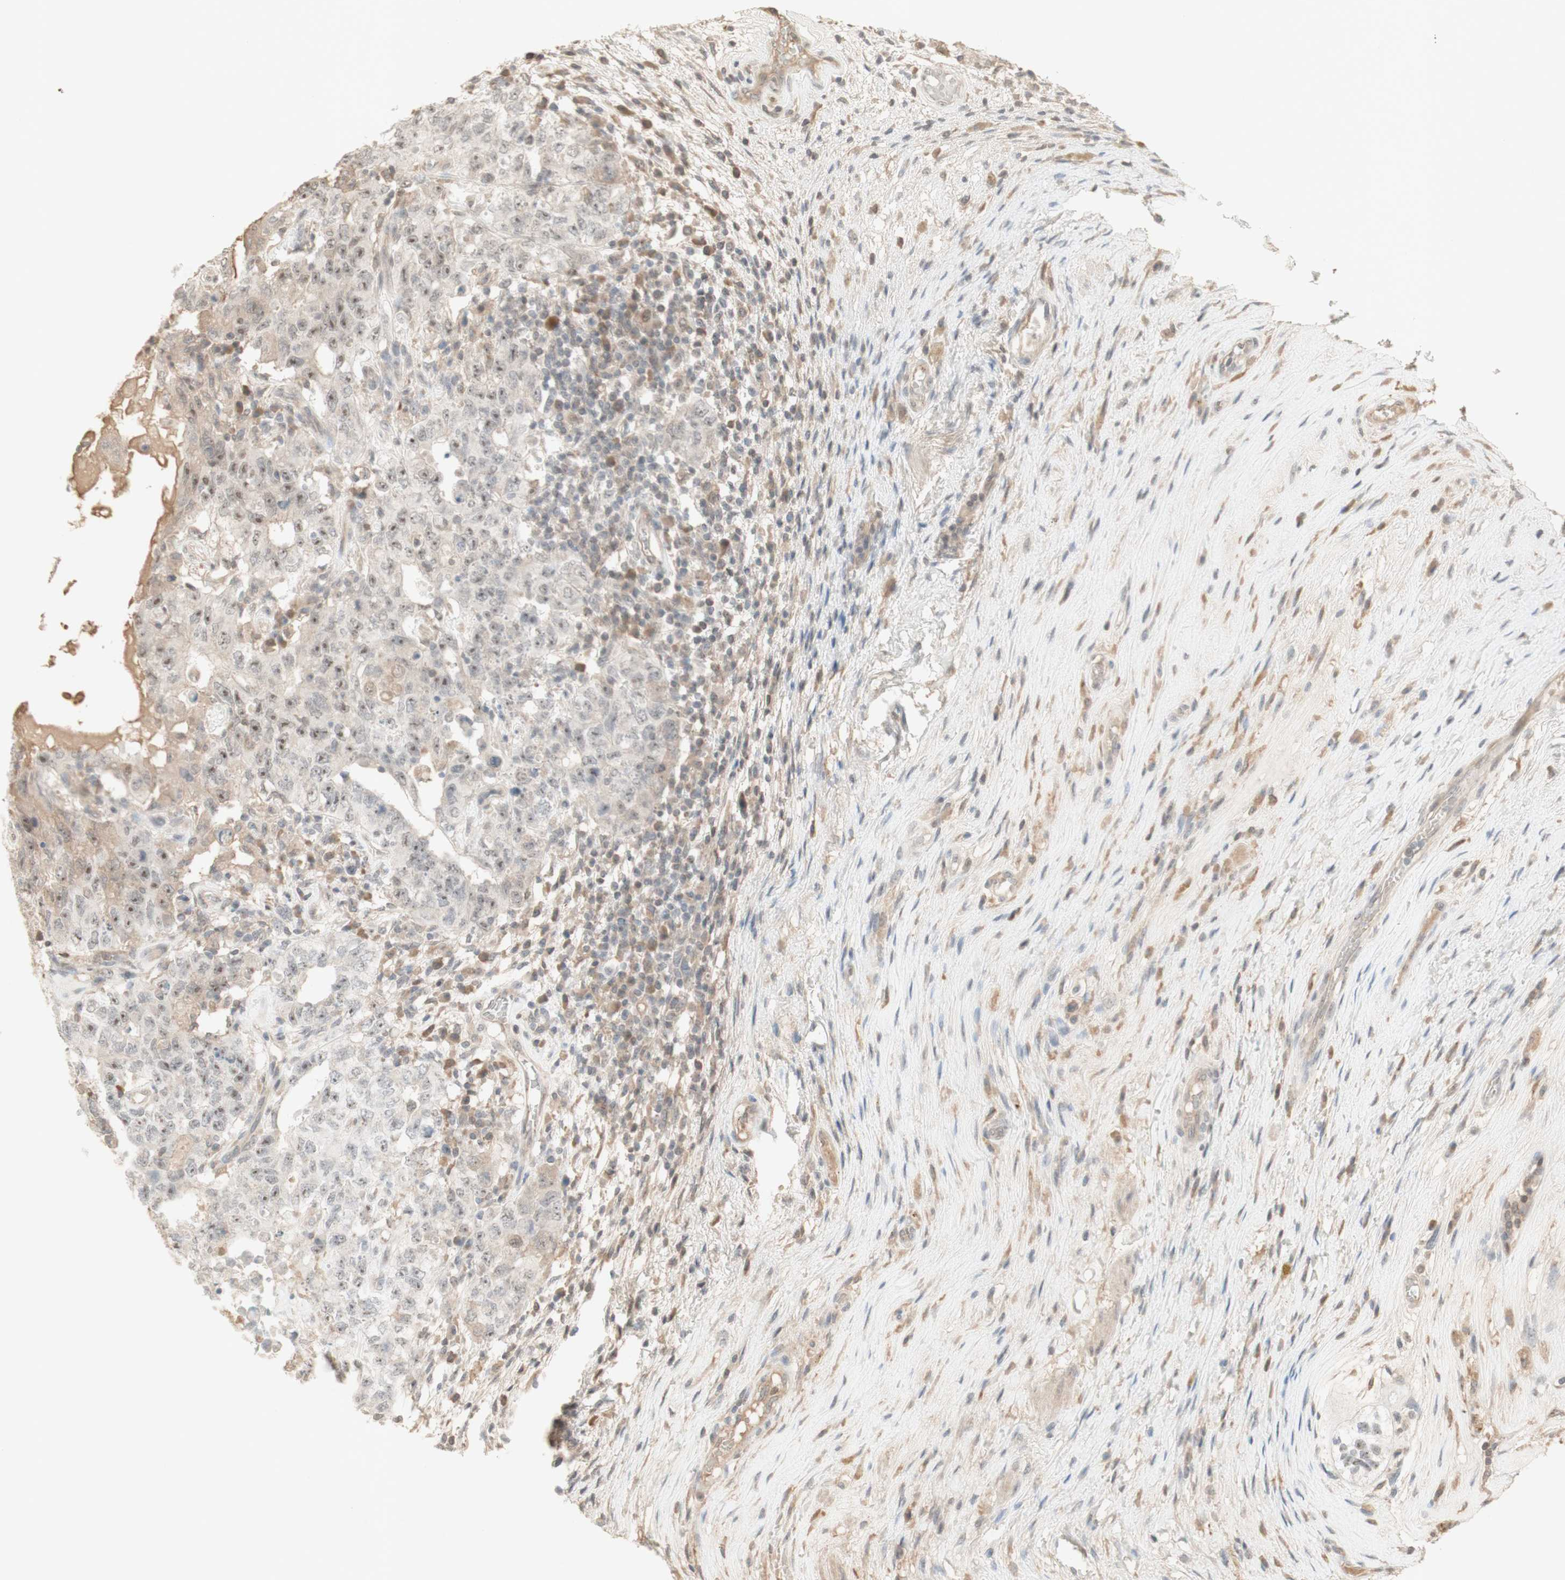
{"staining": {"intensity": "weak", "quantity": "25%-75%", "location": "nuclear"}, "tissue": "testis cancer", "cell_type": "Tumor cells", "image_type": "cancer", "snomed": [{"axis": "morphology", "description": "Carcinoma, Embryonal, NOS"}, {"axis": "topography", "description": "Testis"}], "caption": "Immunohistochemistry (IHC) of human testis cancer displays low levels of weak nuclear expression in about 25%-75% of tumor cells.", "gene": "PLCD4", "patient": {"sex": "male", "age": 26}}